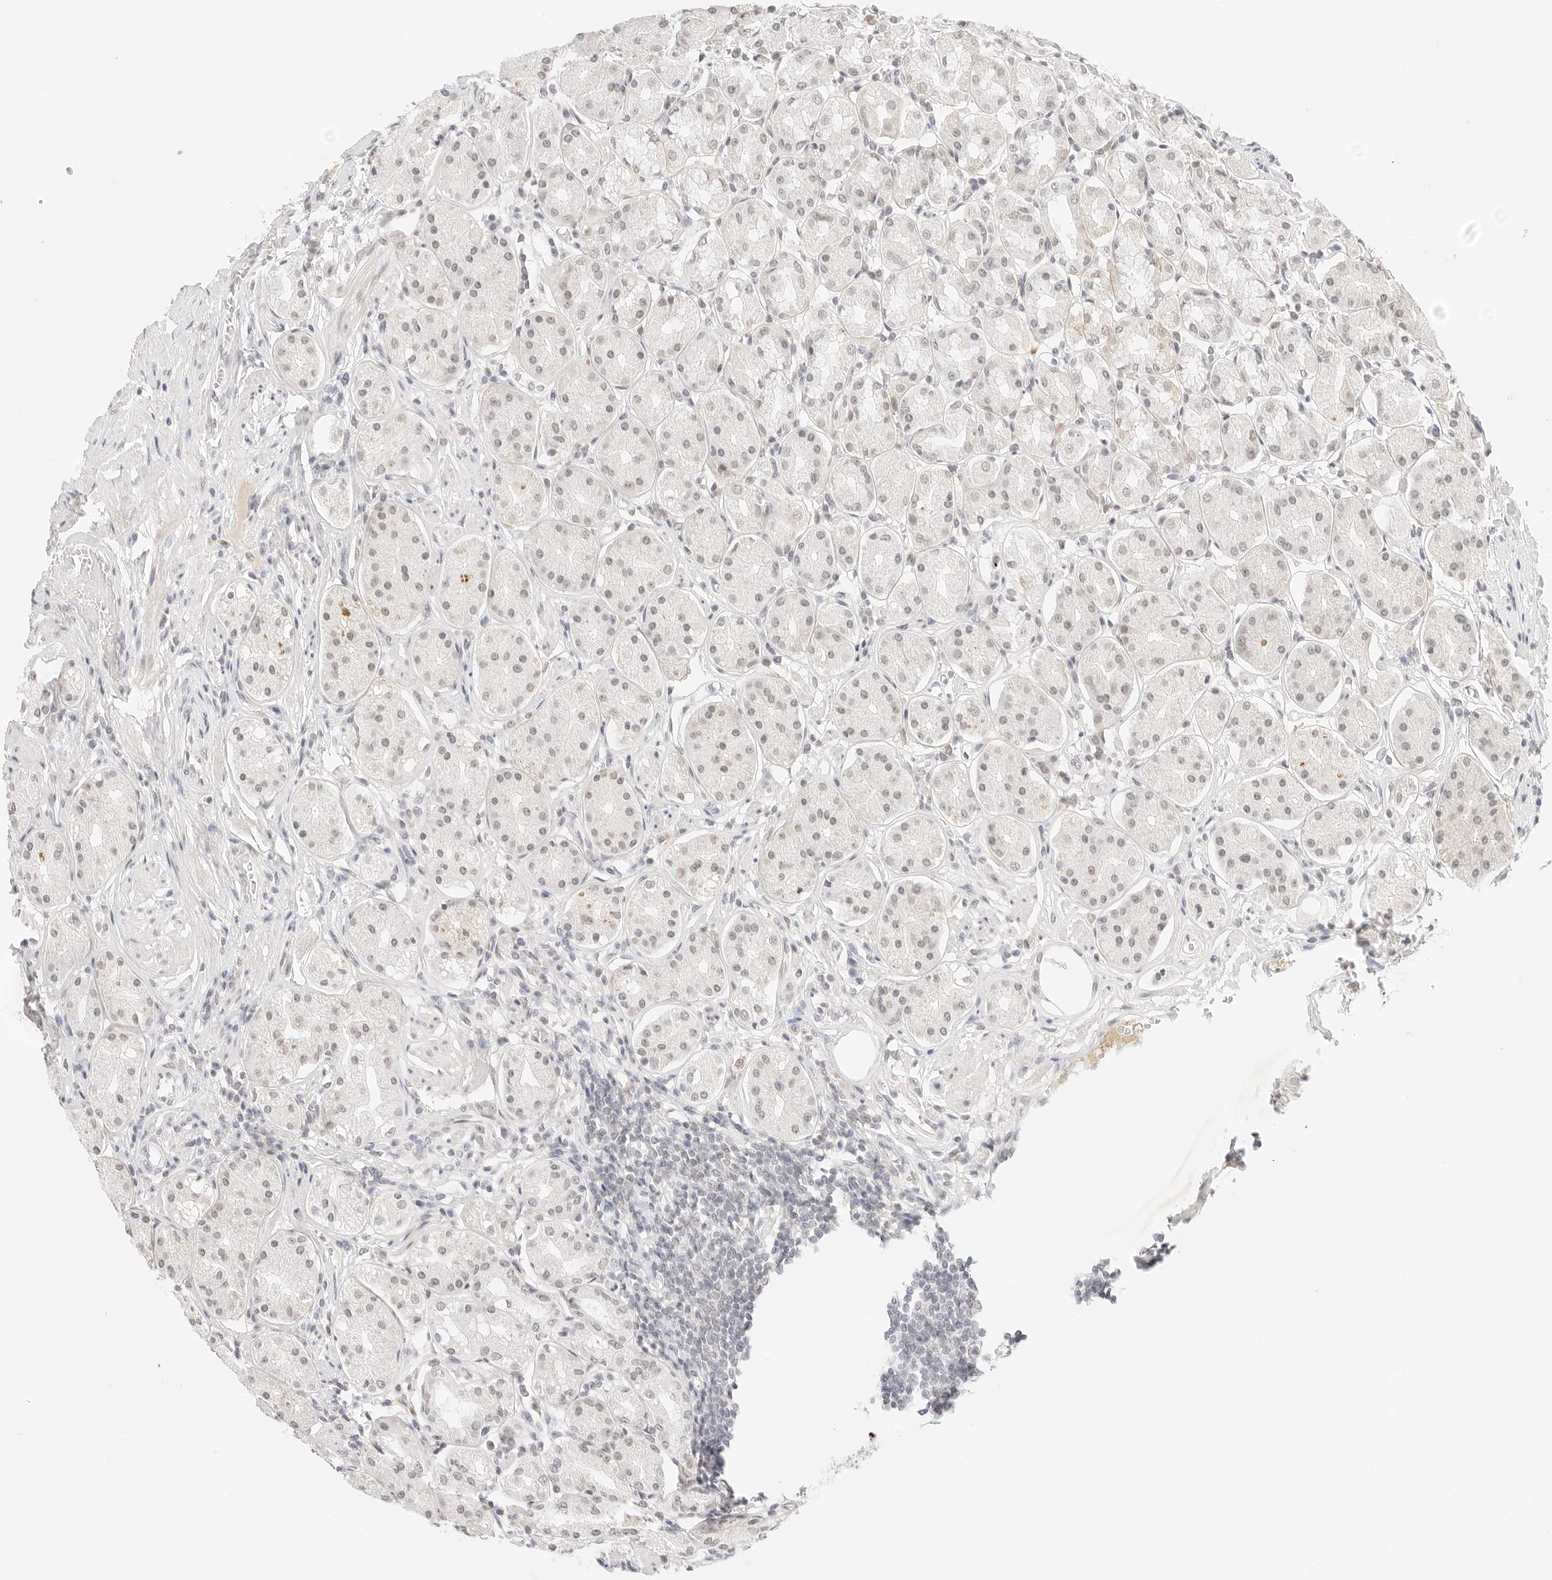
{"staining": {"intensity": "weak", "quantity": ">75%", "location": "cytoplasmic/membranous,nuclear"}, "tissue": "stomach", "cell_type": "Glandular cells", "image_type": "normal", "snomed": [{"axis": "morphology", "description": "Normal tissue, NOS"}, {"axis": "topography", "description": "Stomach"}, {"axis": "topography", "description": "Stomach, lower"}], "caption": "Immunohistochemistry (IHC) micrograph of normal stomach: stomach stained using immunohistochemistry demonstrates low levels of weak protein expression localized specifically in the cytoplasmic/membranous,nuclear of glandular cells, appearing as a cytoplasmic/membranous,nuclear brown color.", "gene": "XKR4", "patient": {"sex": "female", "age": 56}}